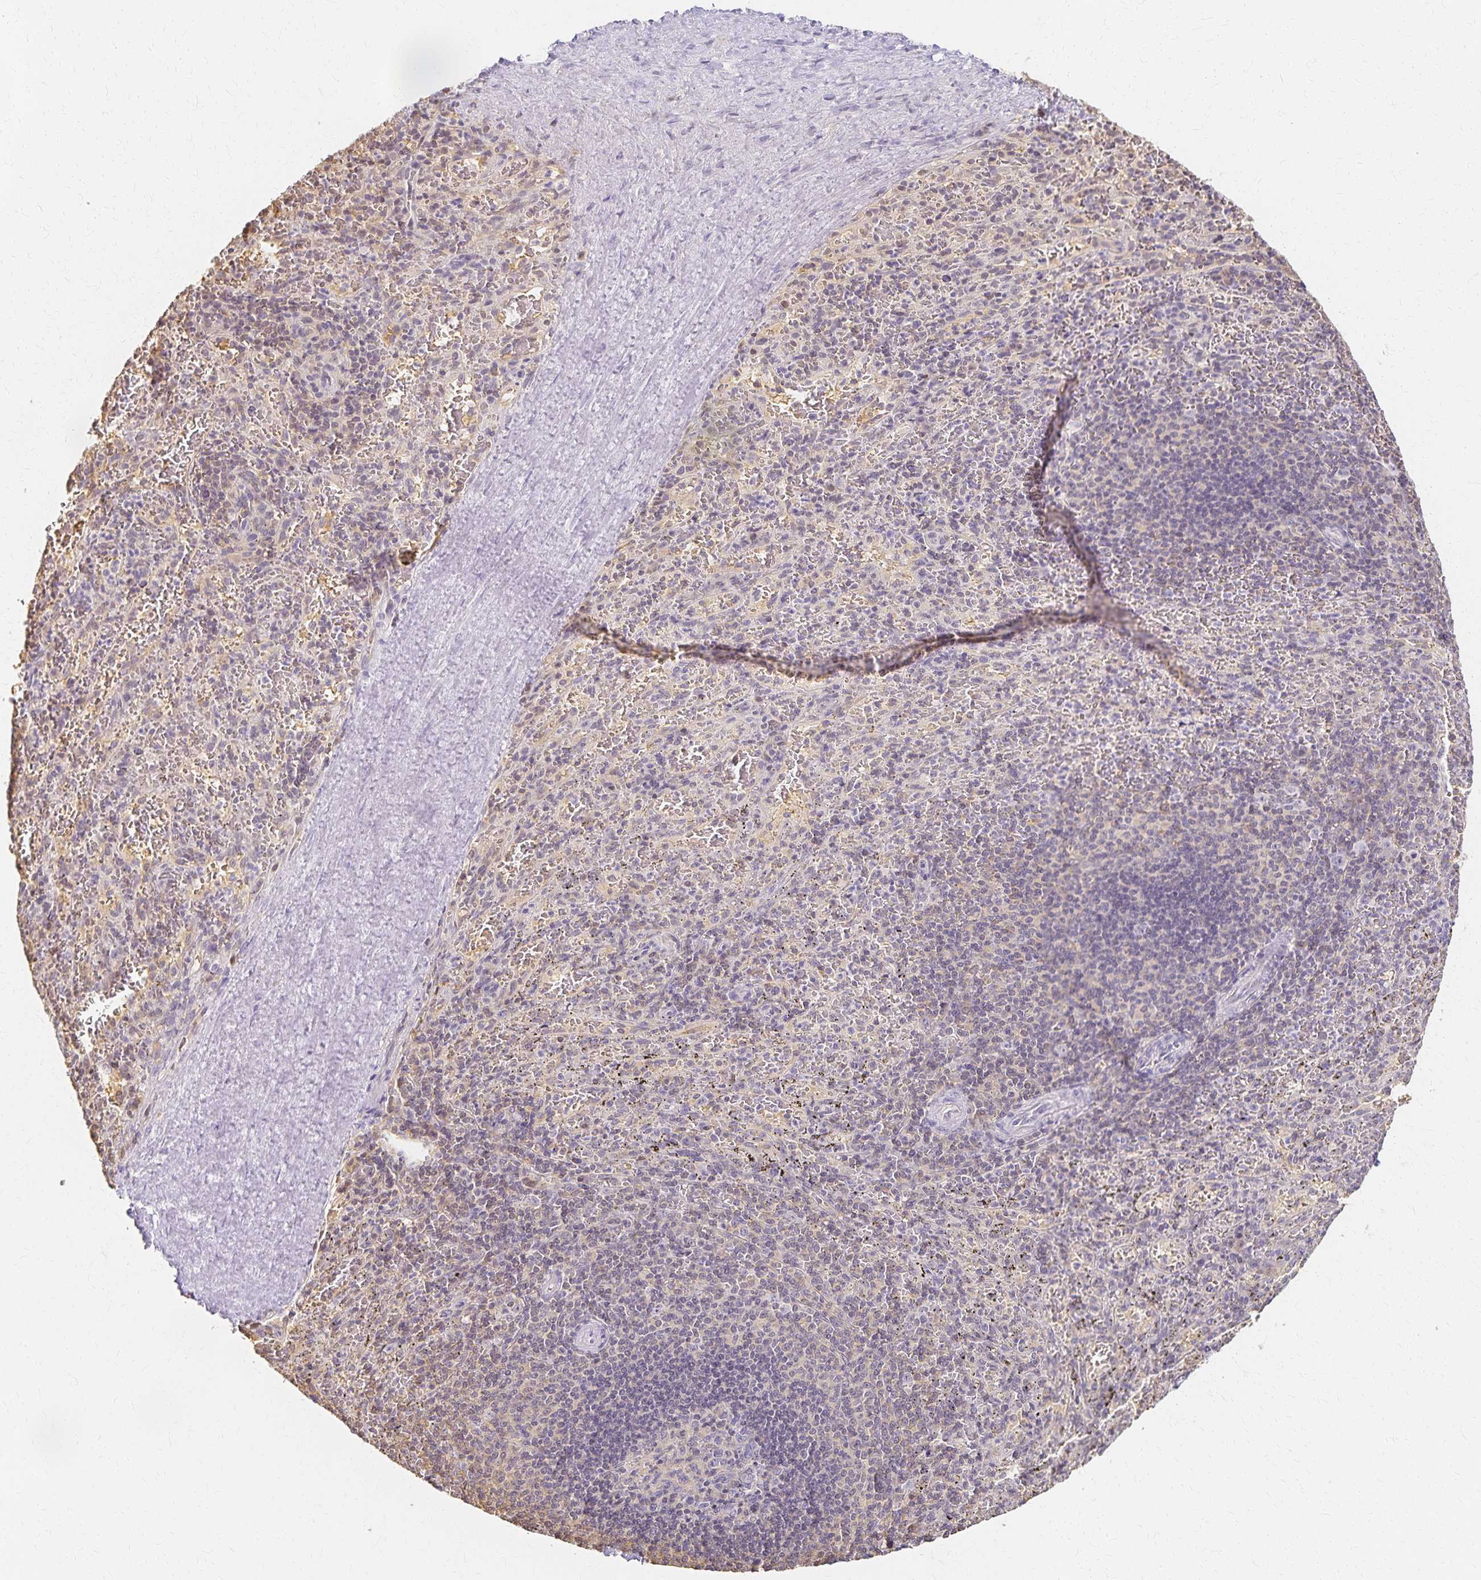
{"staining": {"intensity": "negative", "quantity": "none", "location": "none"}, "tissue": "spleen", "cell_type": "Cells in red pulp", "image_type": "normal", "snomed": [{"axis": "morphology", "description": "Normal tissue, NOS"}, {"axis": "topography", "description": "Spleen"}], "caption": "Protein analysis of normal spleen reveals no significant expression in cells in red pulp.", "gene": "AZGP1", "patient": {"sex": "male", "age": 57}}